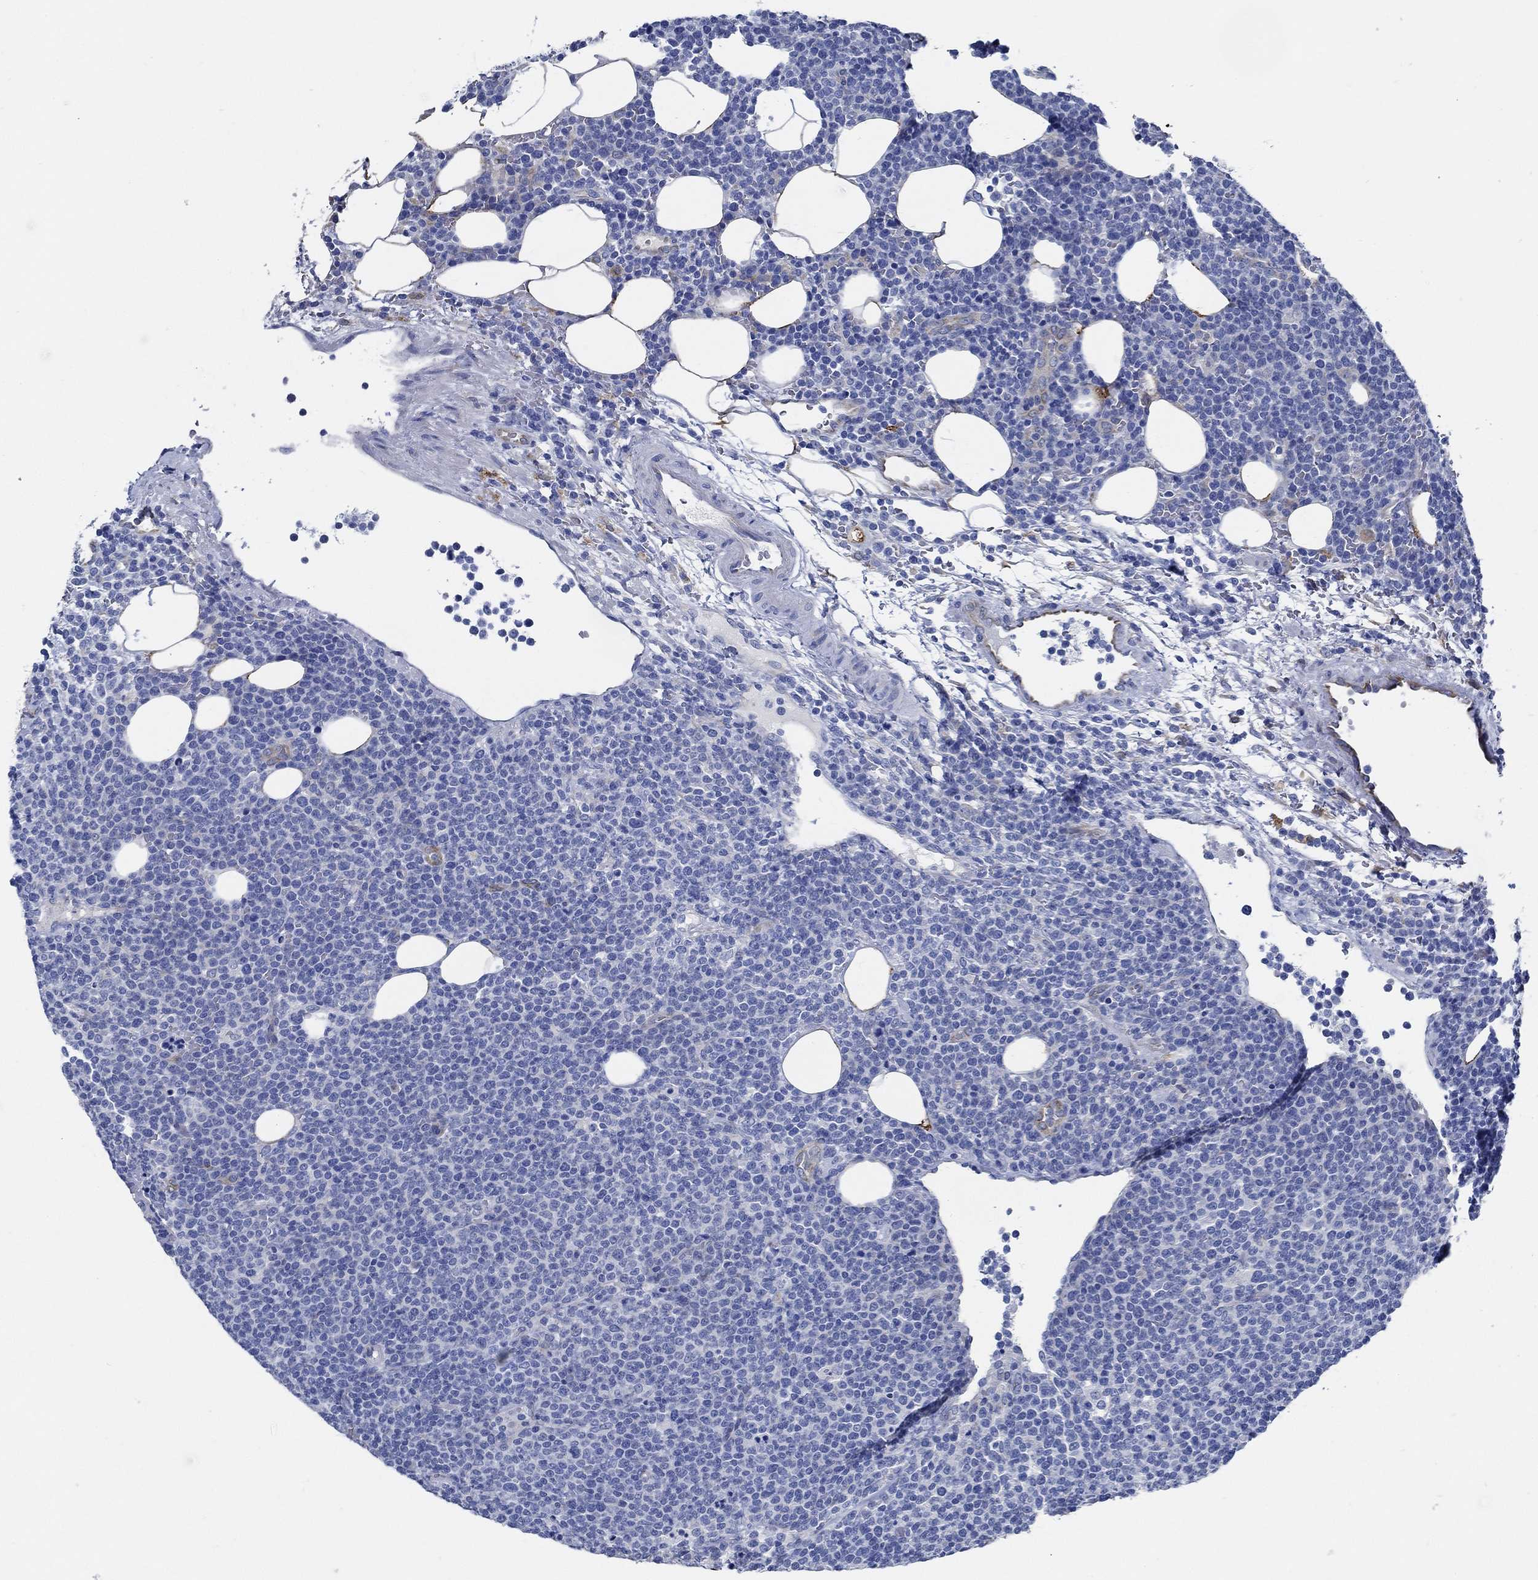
{"staining": {"intensity": "negative", "quantity": "none", "location": "none"}, "tissue": "lymphoma", "cell_type": "Tumor cells", "image_type": "cancer", "snomed": [{"axis": "morphology", "description": "Malignant lymphoma, non-Hodgkin's type, High grade"}, {"axis": "topography", "description": "Lymph node"}], "caption": "Immunohistochemistry histopathology image of neoplastic tissue: human malignant lymphoma, non-Hodgkin's type (high-grade) stained with DAB reveals no significant protein positivity in tumor cells.", "gene": "HECW2", "patient": {"sex": "male", "age": 61}}